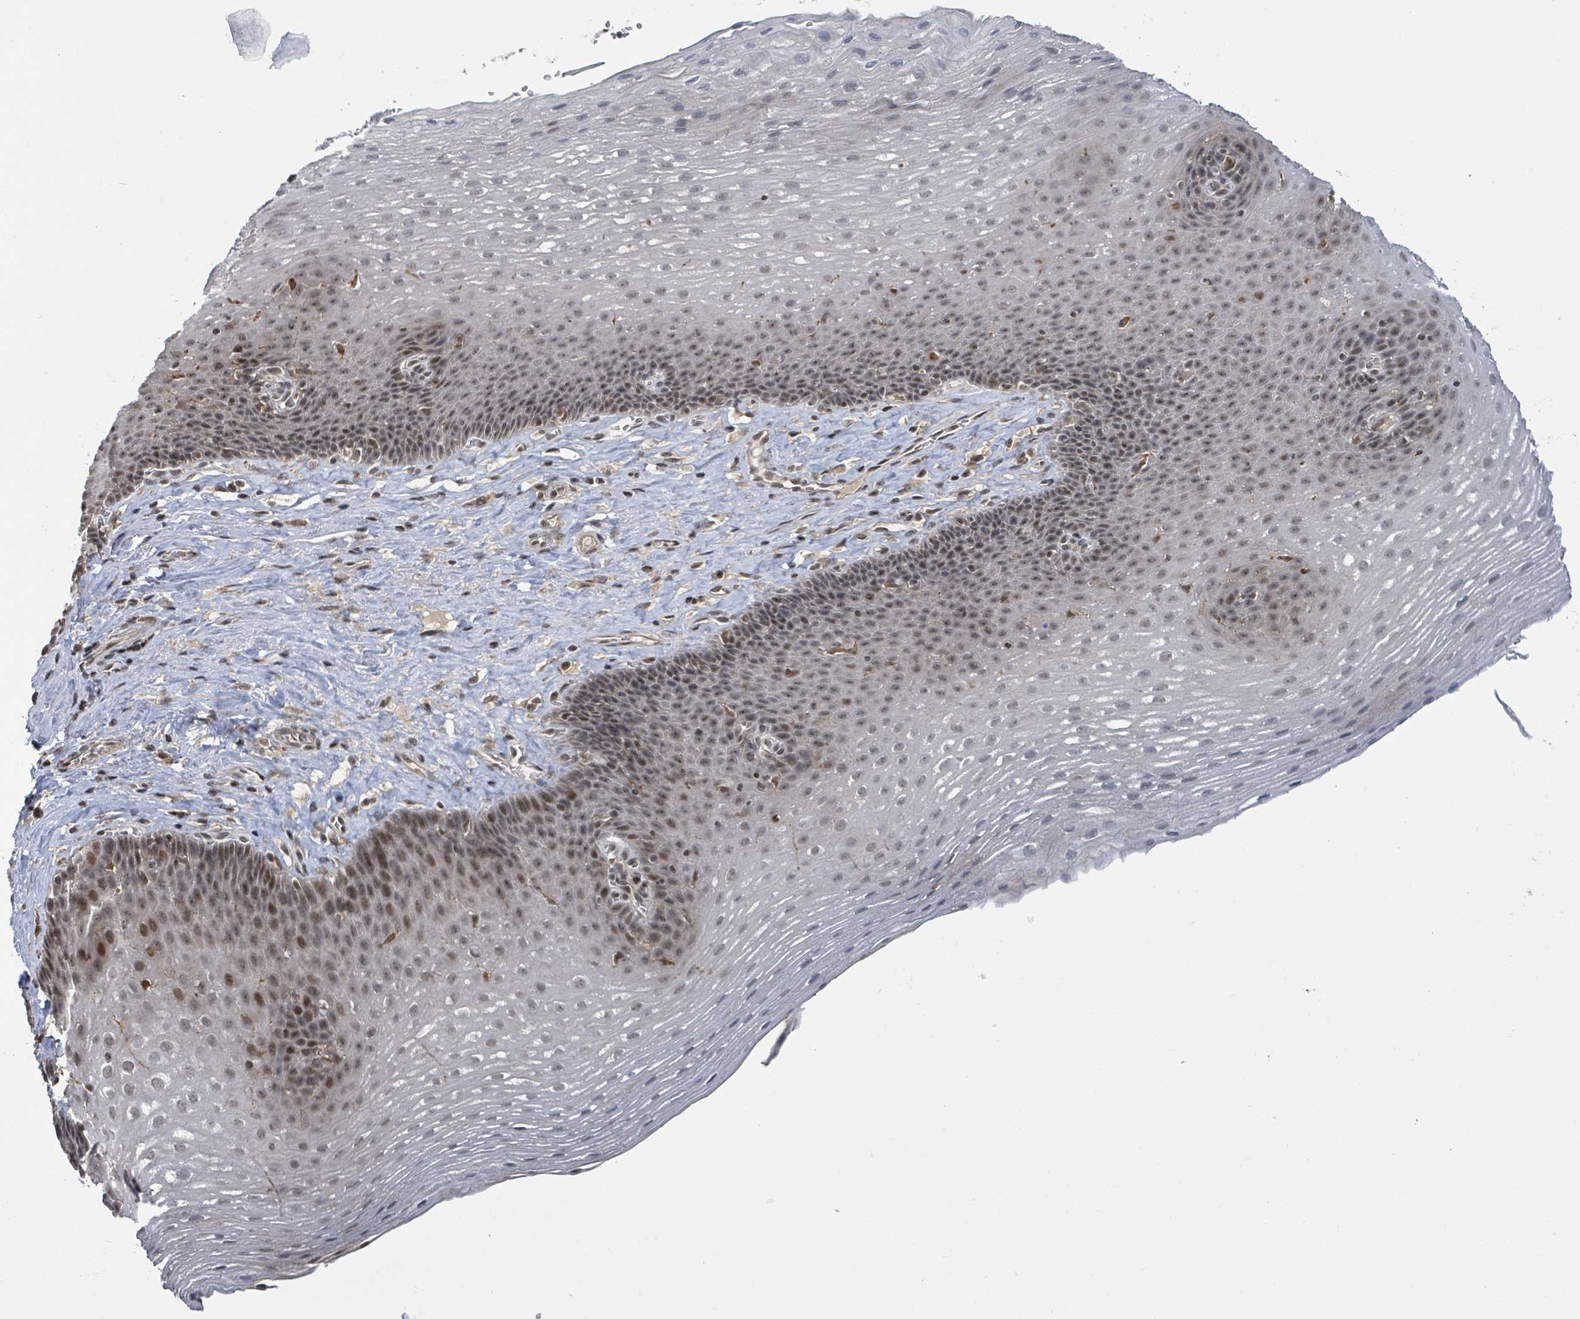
{"staining": {"intensity": "moderate", "quantity": ">75%", "location": "nuclear"}, "tissue": "esophagus", "cell_type": "Squamous epithelial cells", "image_type": "normal", "snomed": [{"axis": "morphology", "description": "Normal tissue, NOS"}, {"axis": "topography", "description": "Esophagus"}], "caption": "Benign esophagus was stained to show a protein in brown. There is medium levels of moderate nuclear expression in approximately >75% of squamous epithelial cells. (Brightfield microscopy of DAB IHC at high magnification).", "gene": "ZBTB14", "patient": {"sex": "female", "age": 66}}